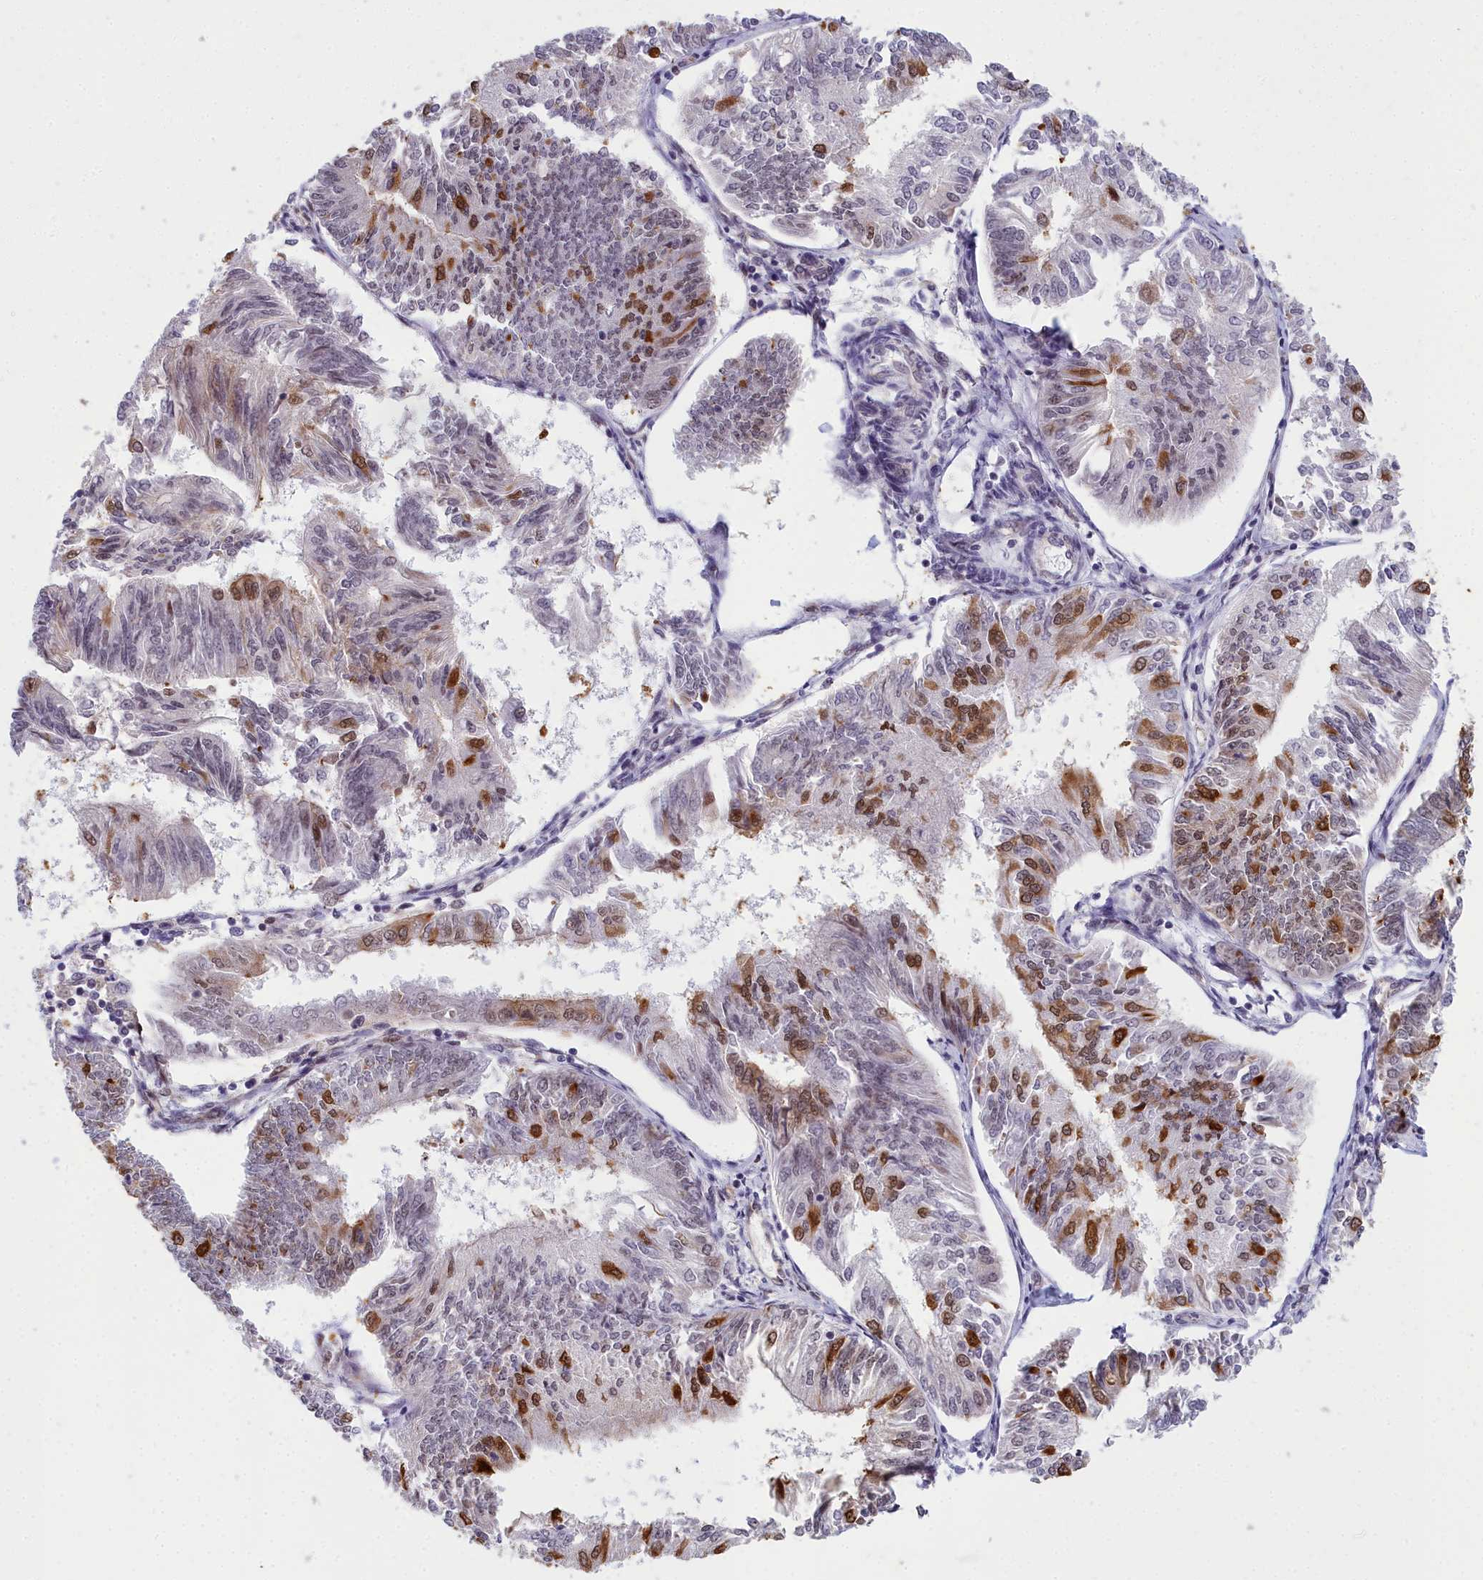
{"staining": {"intensity": "strong", "quantity": "<25%", "location": "cytoplasmic/membranous,nuclear"}, "tissue": "endometrial cancer", "cell_type": "Tumor cells", "image_type": "cancer", "snomed": [{"axis": "morphology", "description": "Adenocarcinoma, NOS"}, {"axis": "topography", "description": "Endometrium"}], "caption": "Protein analysis of endometrial adenocarcinoma tissue exhibits strong cytoplasmic/membranous and nuclear expression in approximately <25% of tumor cells.", "gene": "CCDC97", "patient": {"sex": "female", "age": 58}}